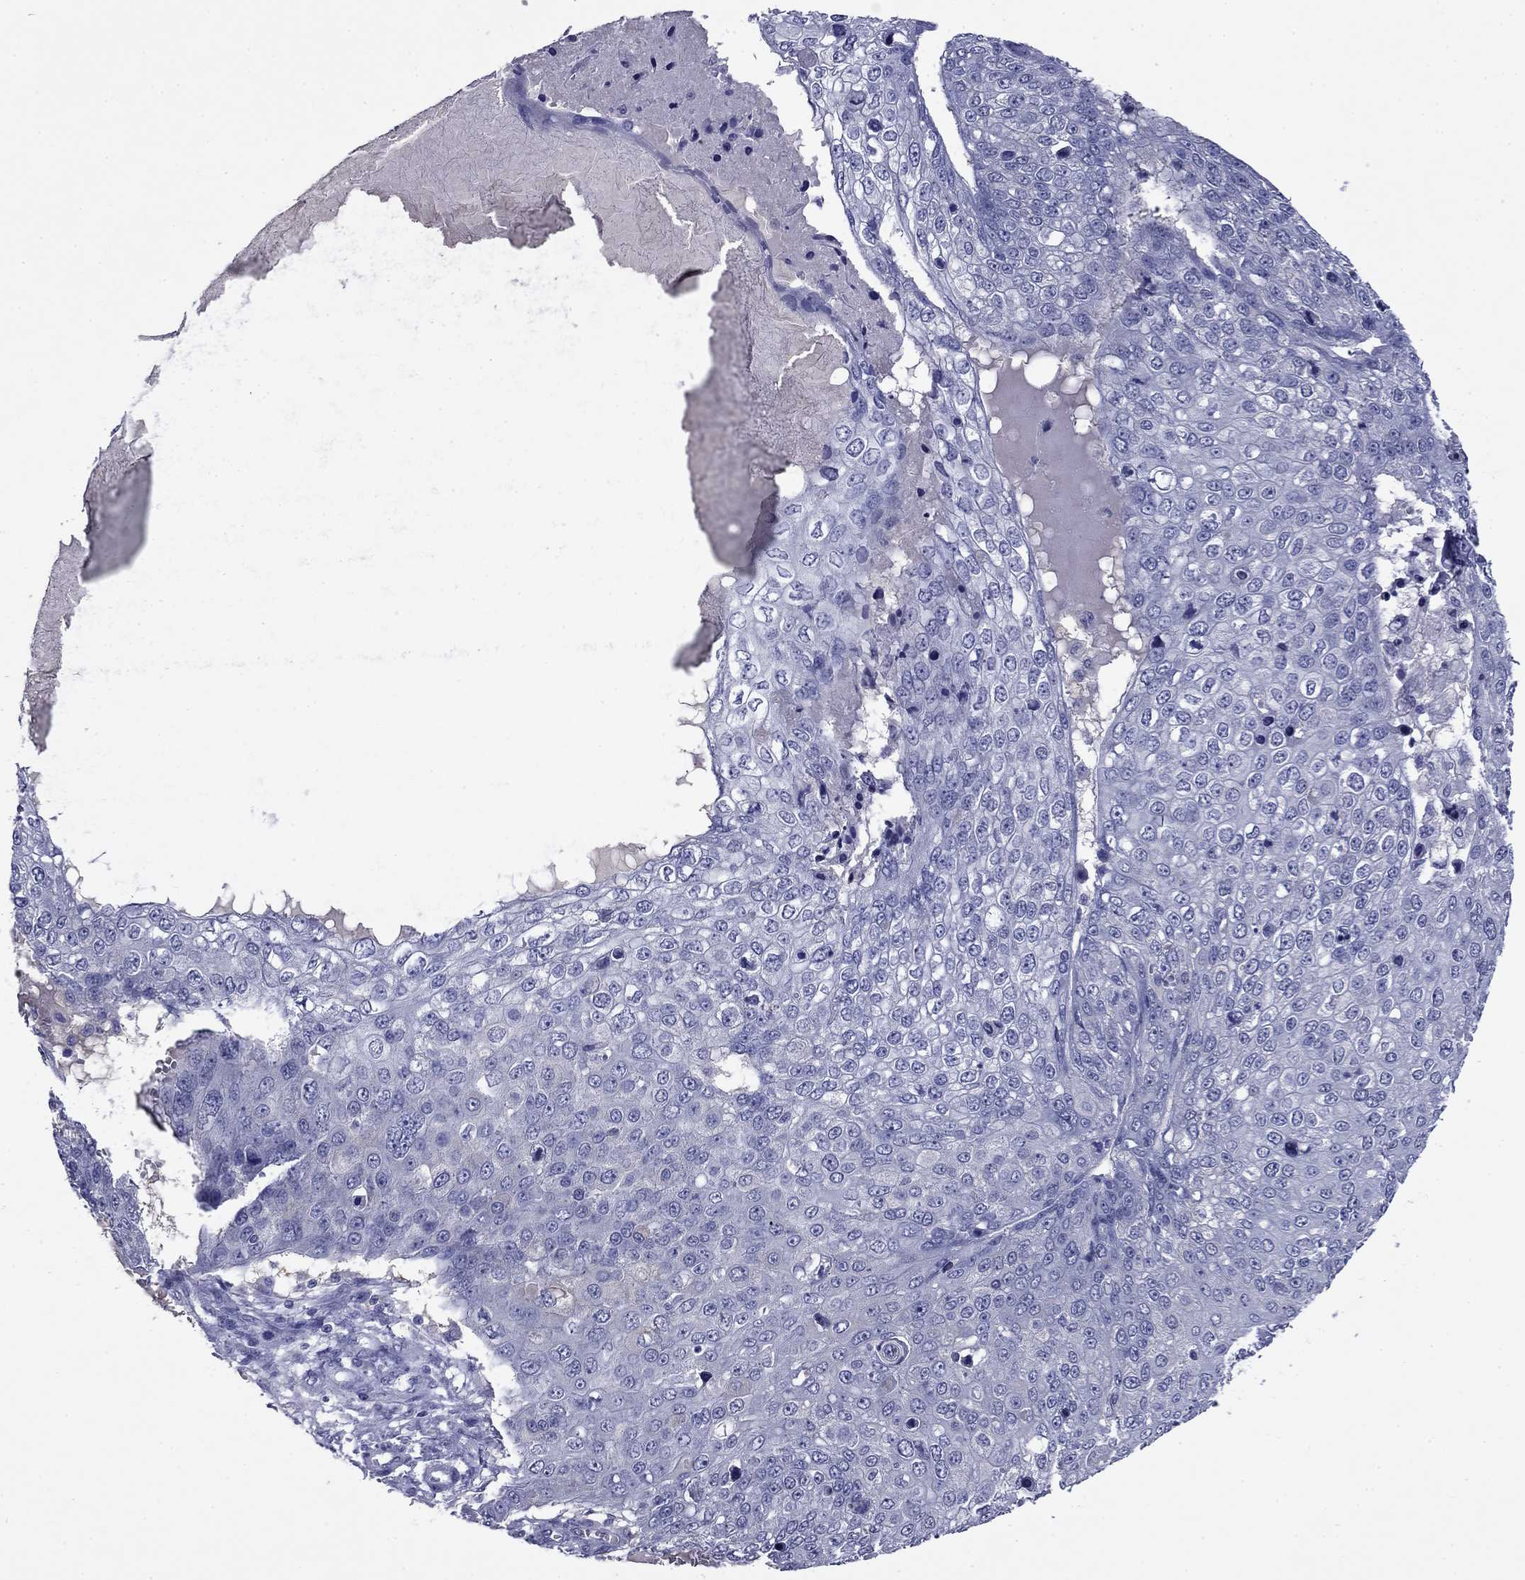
{"staining": {"intensity": "negative", "quantity": "none", "location": "none"}, "tissue": "skin cancer", "cell_type": "Tumor cells", "image_type": "cancer", "snomed": [{"axis": "morphology", "description": "Squamous cell carcinoma, NOS"}, {"axis": "topography", "description": "Skin"}], "caption": "Skin cancer was stained to show a protein in brown. There is no significant positivity in tumor cells.", "gene": "CFAP119", "patient": {"sex": "male", "age": 71}}